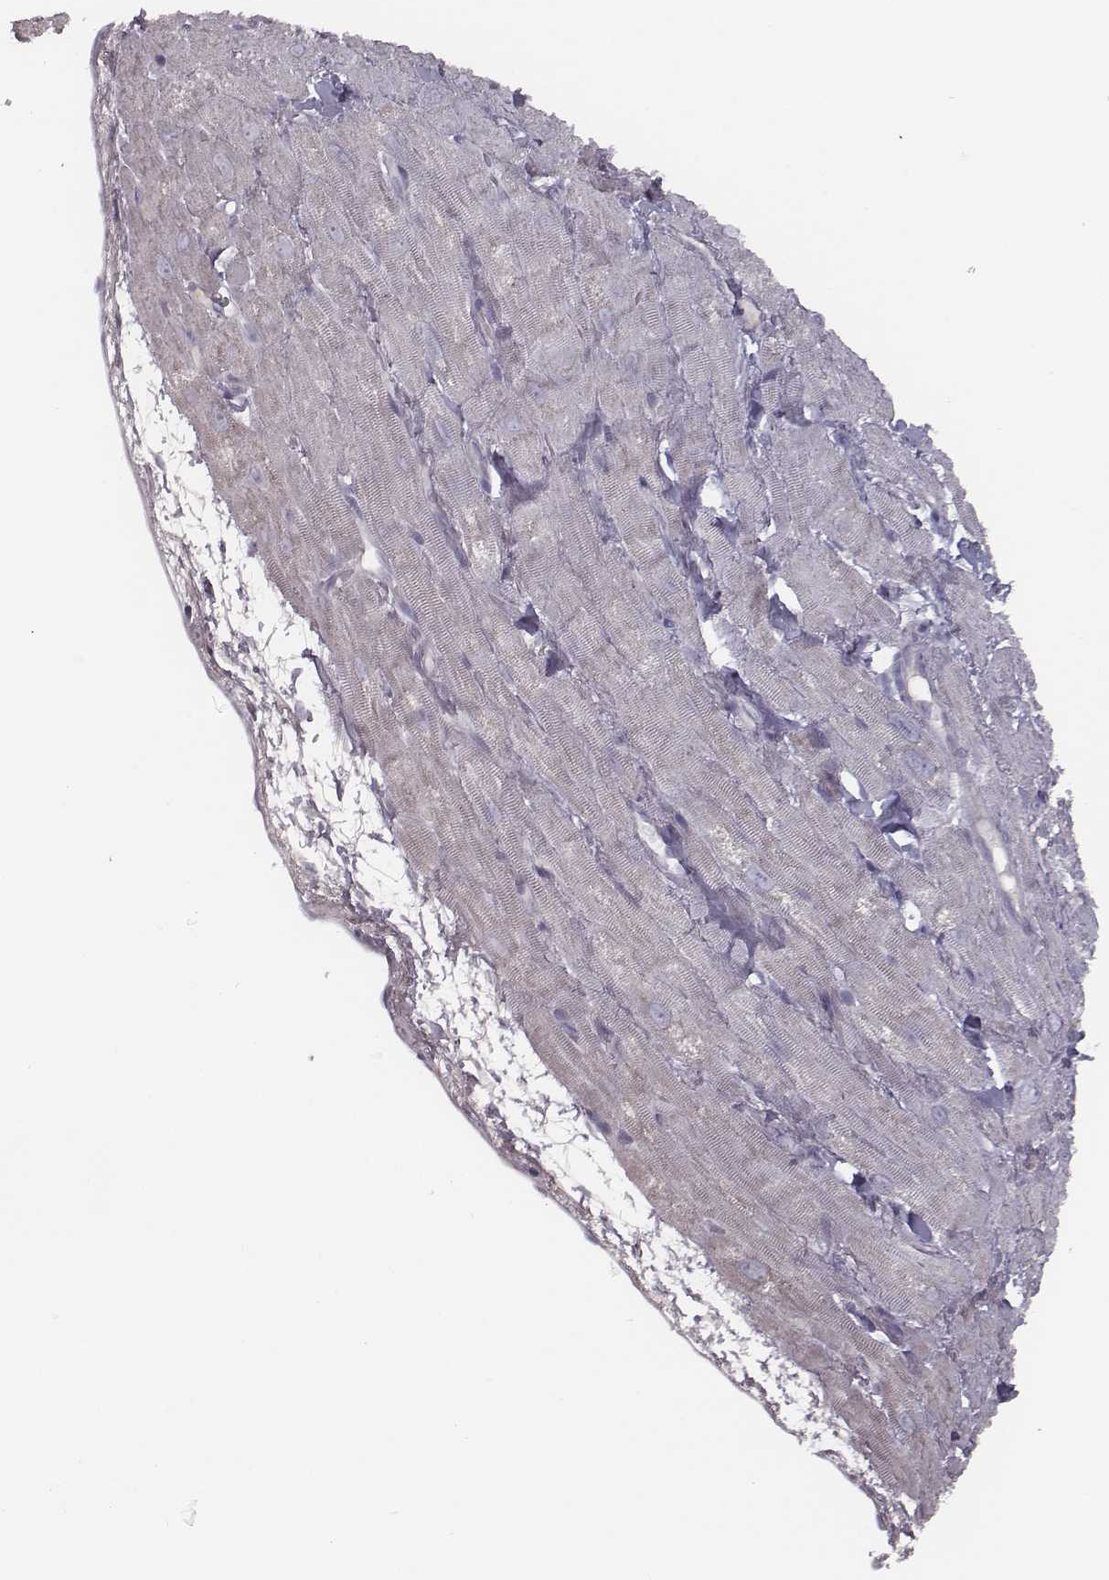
{"staining": {"intensity": "negative", "quantity": "none", "location": "none"}, "tissue": "heart muscle", "cell_type": "Cardiomyocytes", "image_type": "normal", "snomed": [{"axis": "morphology", "description": "Normal tissue, NOS"}, {"axis": "topography", "description": "Heart"}], "caption": "This image is of unremarkable heart muscle stained with immunohistochemistry (IHC) to label a protein in brown with the nuclei are counter-stained blue. There is no staining in cardiomyocytes. (DAB immunohistochemistry (IHC) visualized using brightfield microscopy, high magnification).", "gene": "SEPTIN14", "patient": {"sex": "female", "age": 62}}